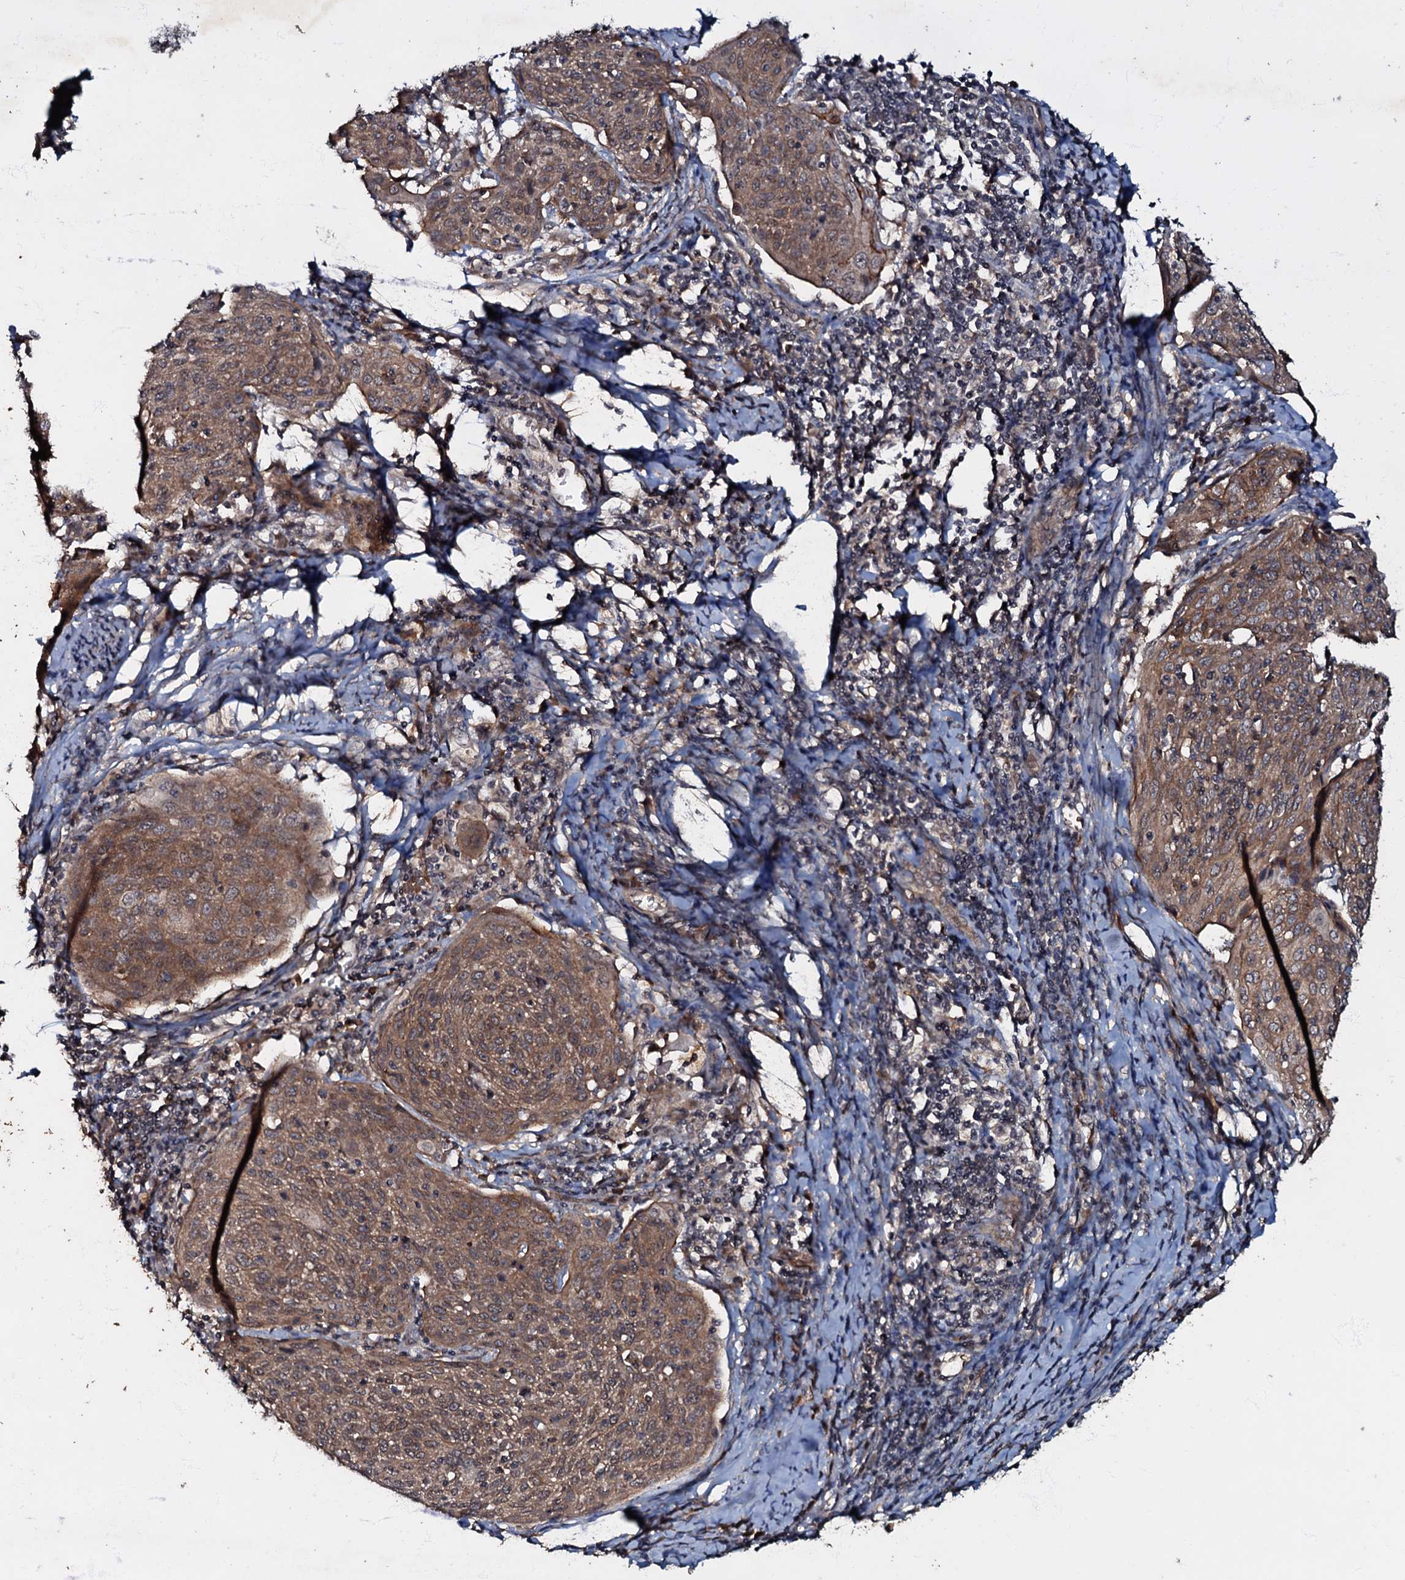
{"staining": {"intensity": "moderate", "quantity": ">75%", "location": "cytoplasmic/membranous"}, "tissue": "cervical cancer", "cell_type": "Tumor cells", "image_type": "cancer", "snomed": [{"axis": "morphology", "description": "Squamous cell carcinoma, NOS"}, {"axis": "topography", "description": "Cervix"}], "caption": "Immunohistochemistry (IHC) image of human cervical squamous cell carcinoma stained for a protein (brown), which demonstrates medium levels of moderate cytoplasmic/membranous staining in approximately >75% of tumor cells.", "gene": "MANSC4", "patient": {"sex": "female", "age": 67}}